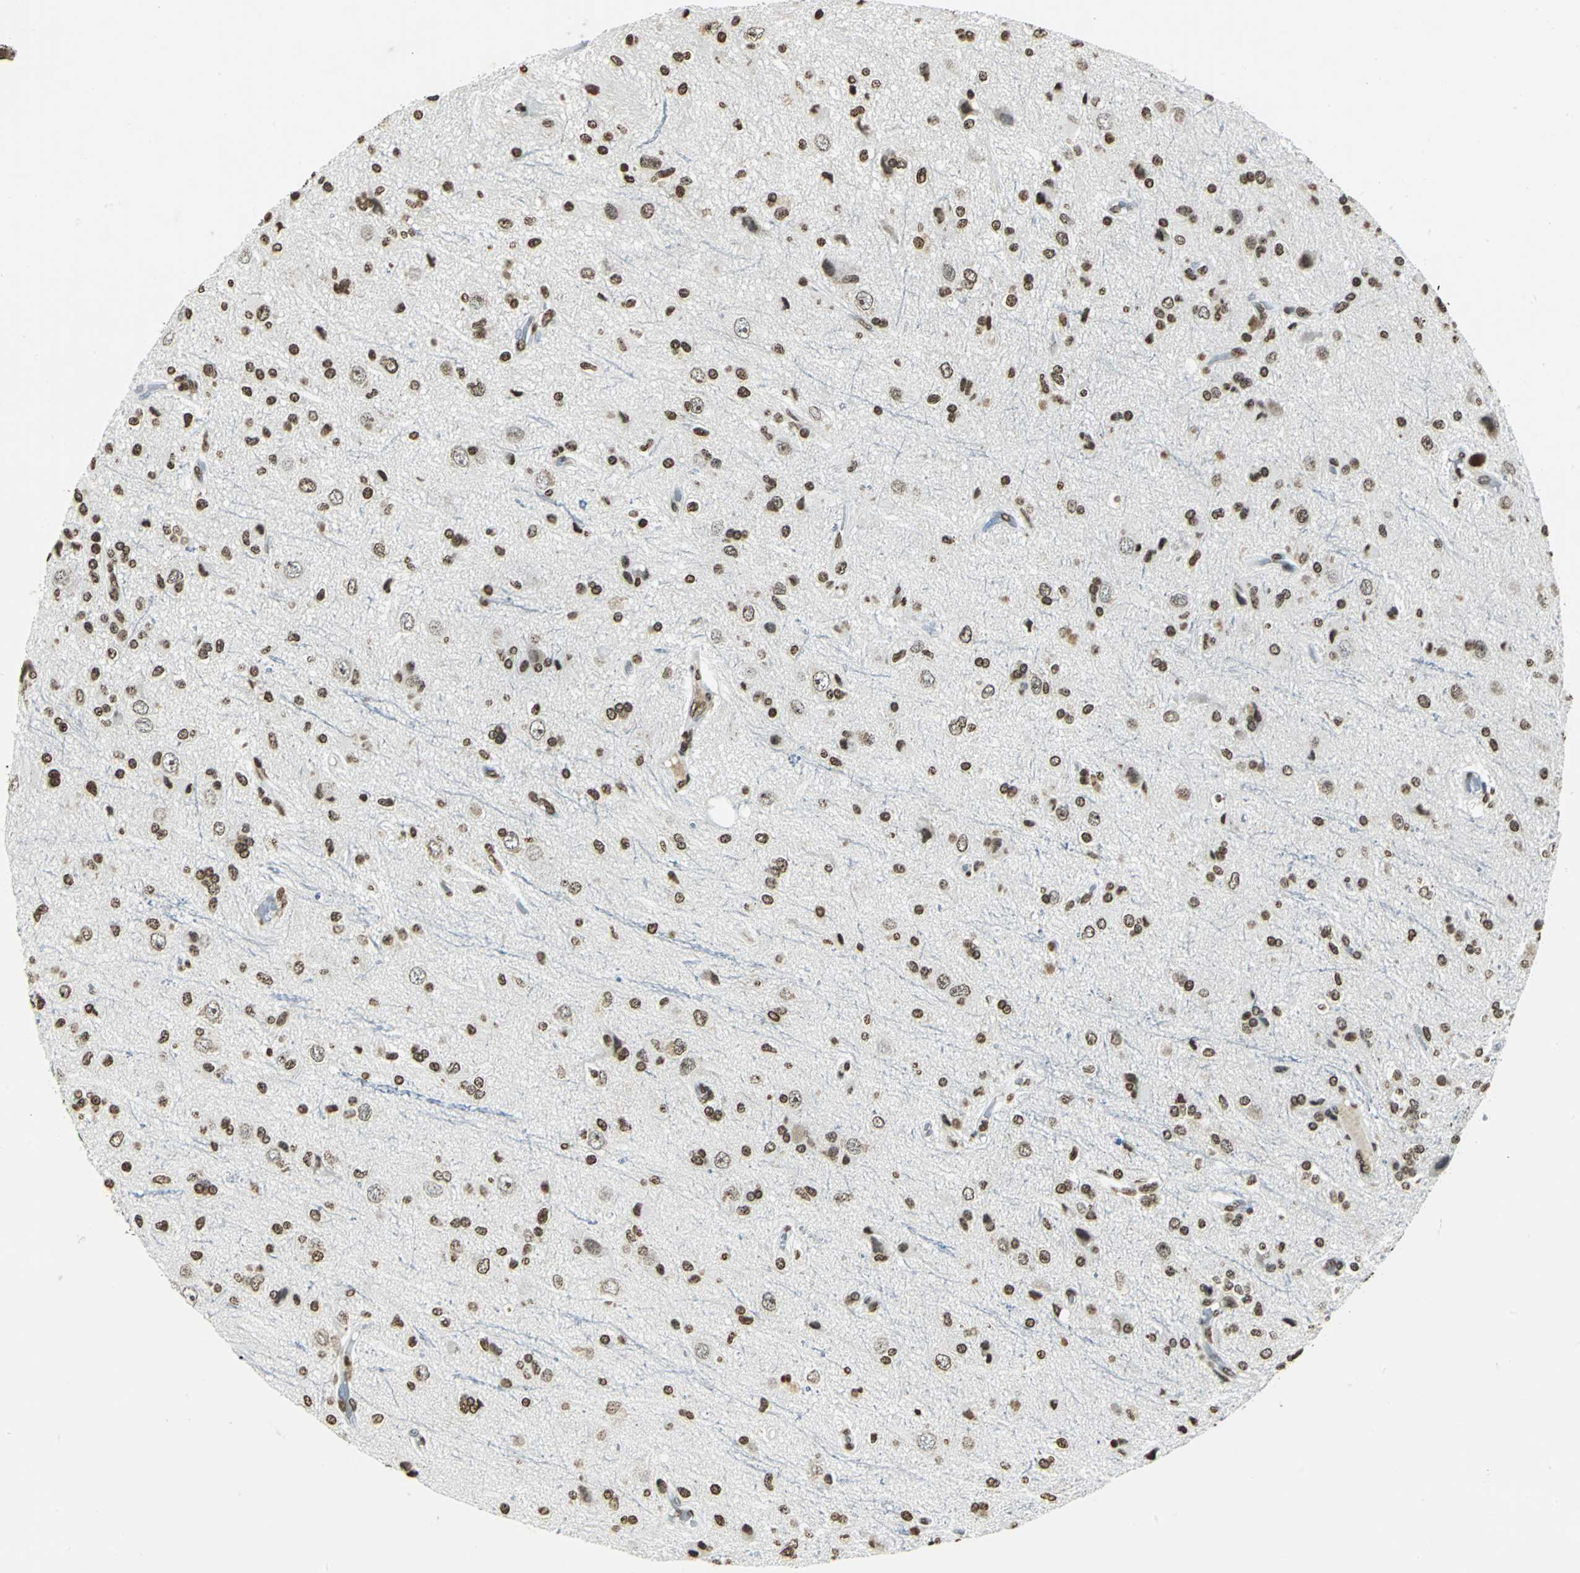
{"staining": {"intensity": "strong", "quantity": ">75%", "location": "nuclear"}, "tissue": "glioma", "cell_type": "Tumor cells", "image_type": "cancer", "snomed": [{"axis": "morphology", "description": "Glioma, malignant, High grade"}, {"axis": "topography", "description": "Brain"}], "caption": "This histopathology image displays IHC staining of human high-grade glioma (malignant), with high strong nuclear staining in approximately >75% of tumor cells.", "gene": "MCM4", "patient": {"sex": "male", "age": 47}}